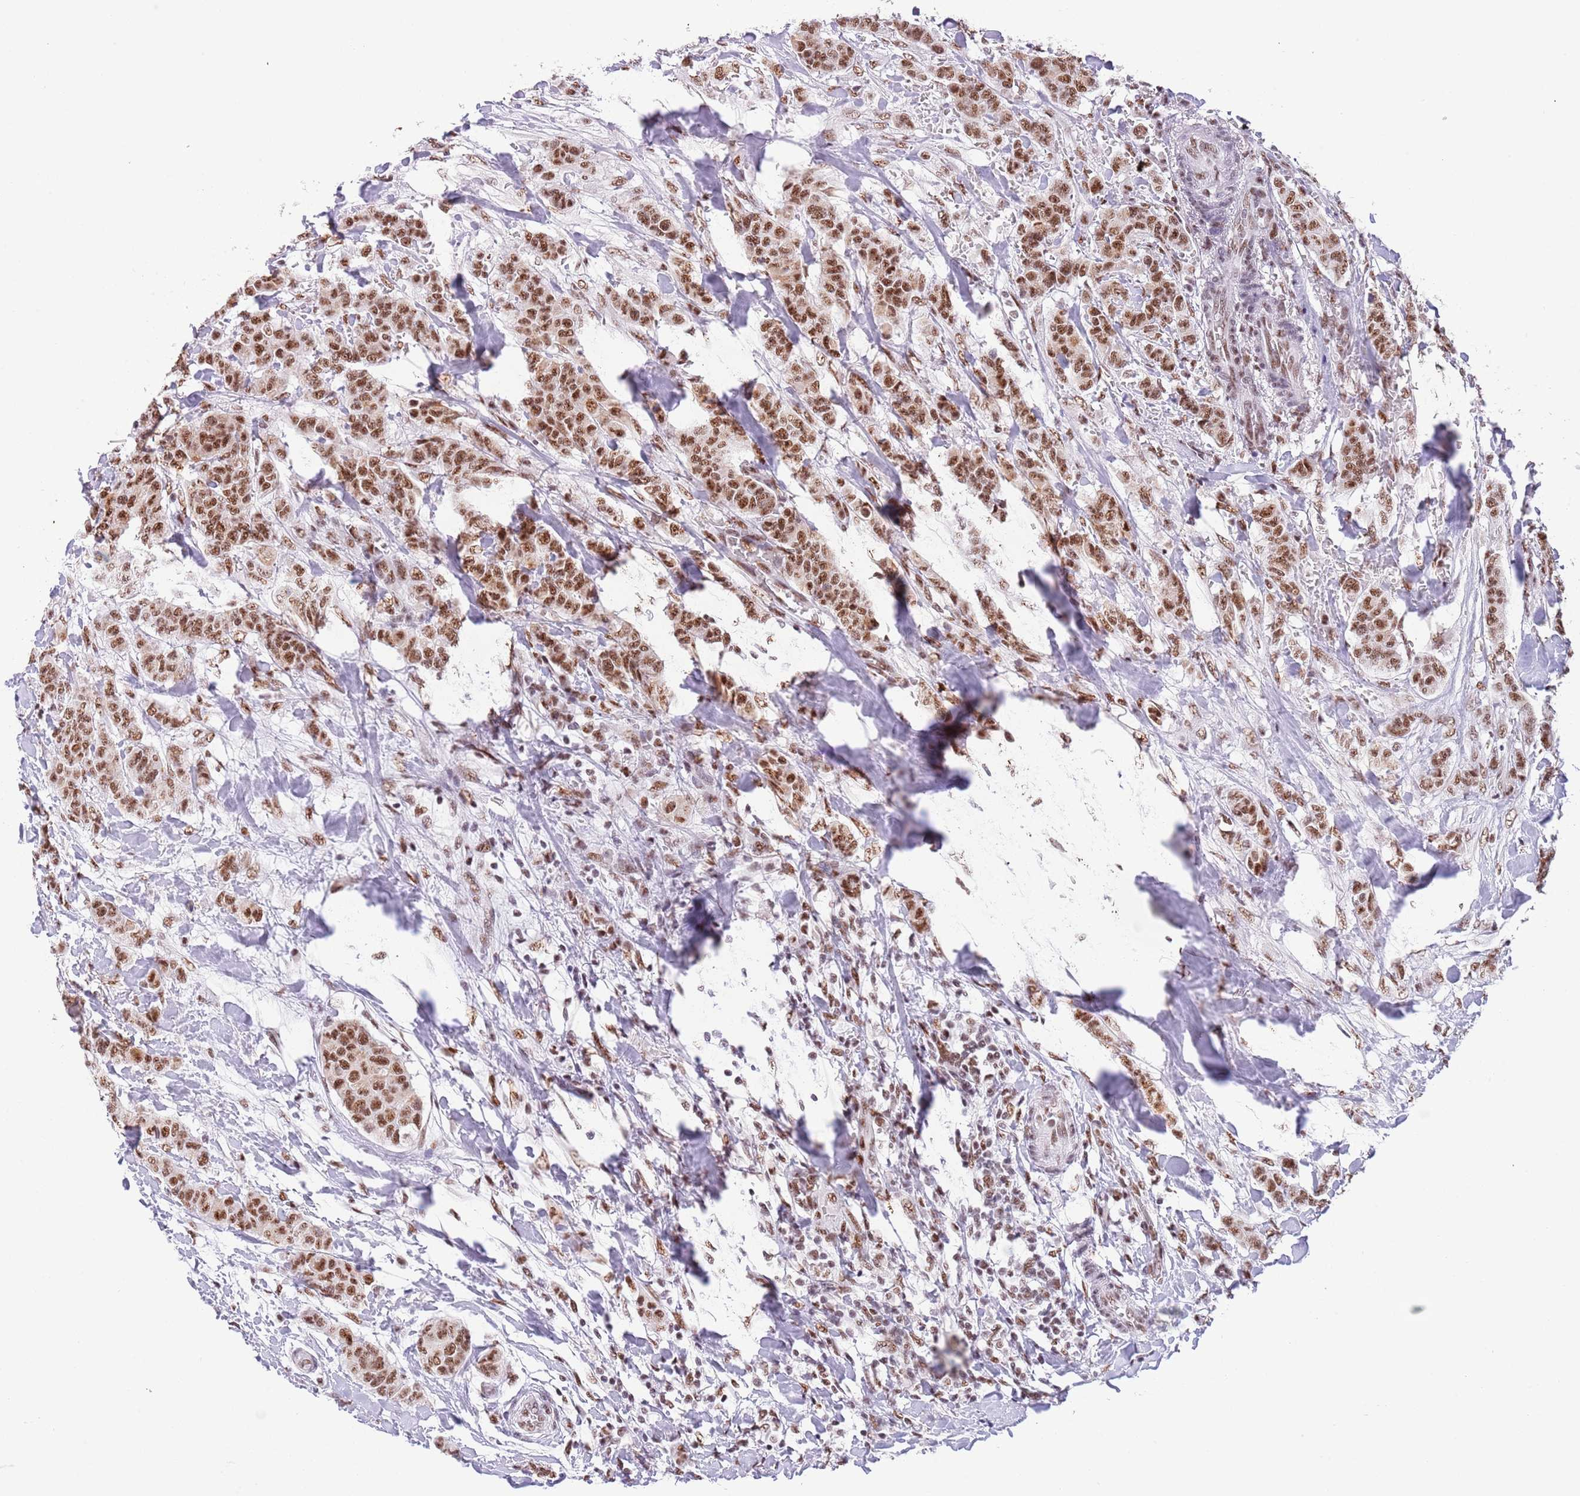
{"staining": {"intensity": "moderate", "quantity": ">75%", "location": "nuclear"}, "tissue": "breast cancer", "cell_type": "Tumor cells", "image_type": "cancer", "snomed": [{"axis": "morphology", "description": "Duct carcinoma"}, {"axis": "topography", "description": "Breast"}], "caption": "Protein staining demonstrates moderate nuclear staining in approximately >75% of tumor cells in breast cancer.", "gene": "SF3A2", "patient": {"sex": "female", "age": 40}}